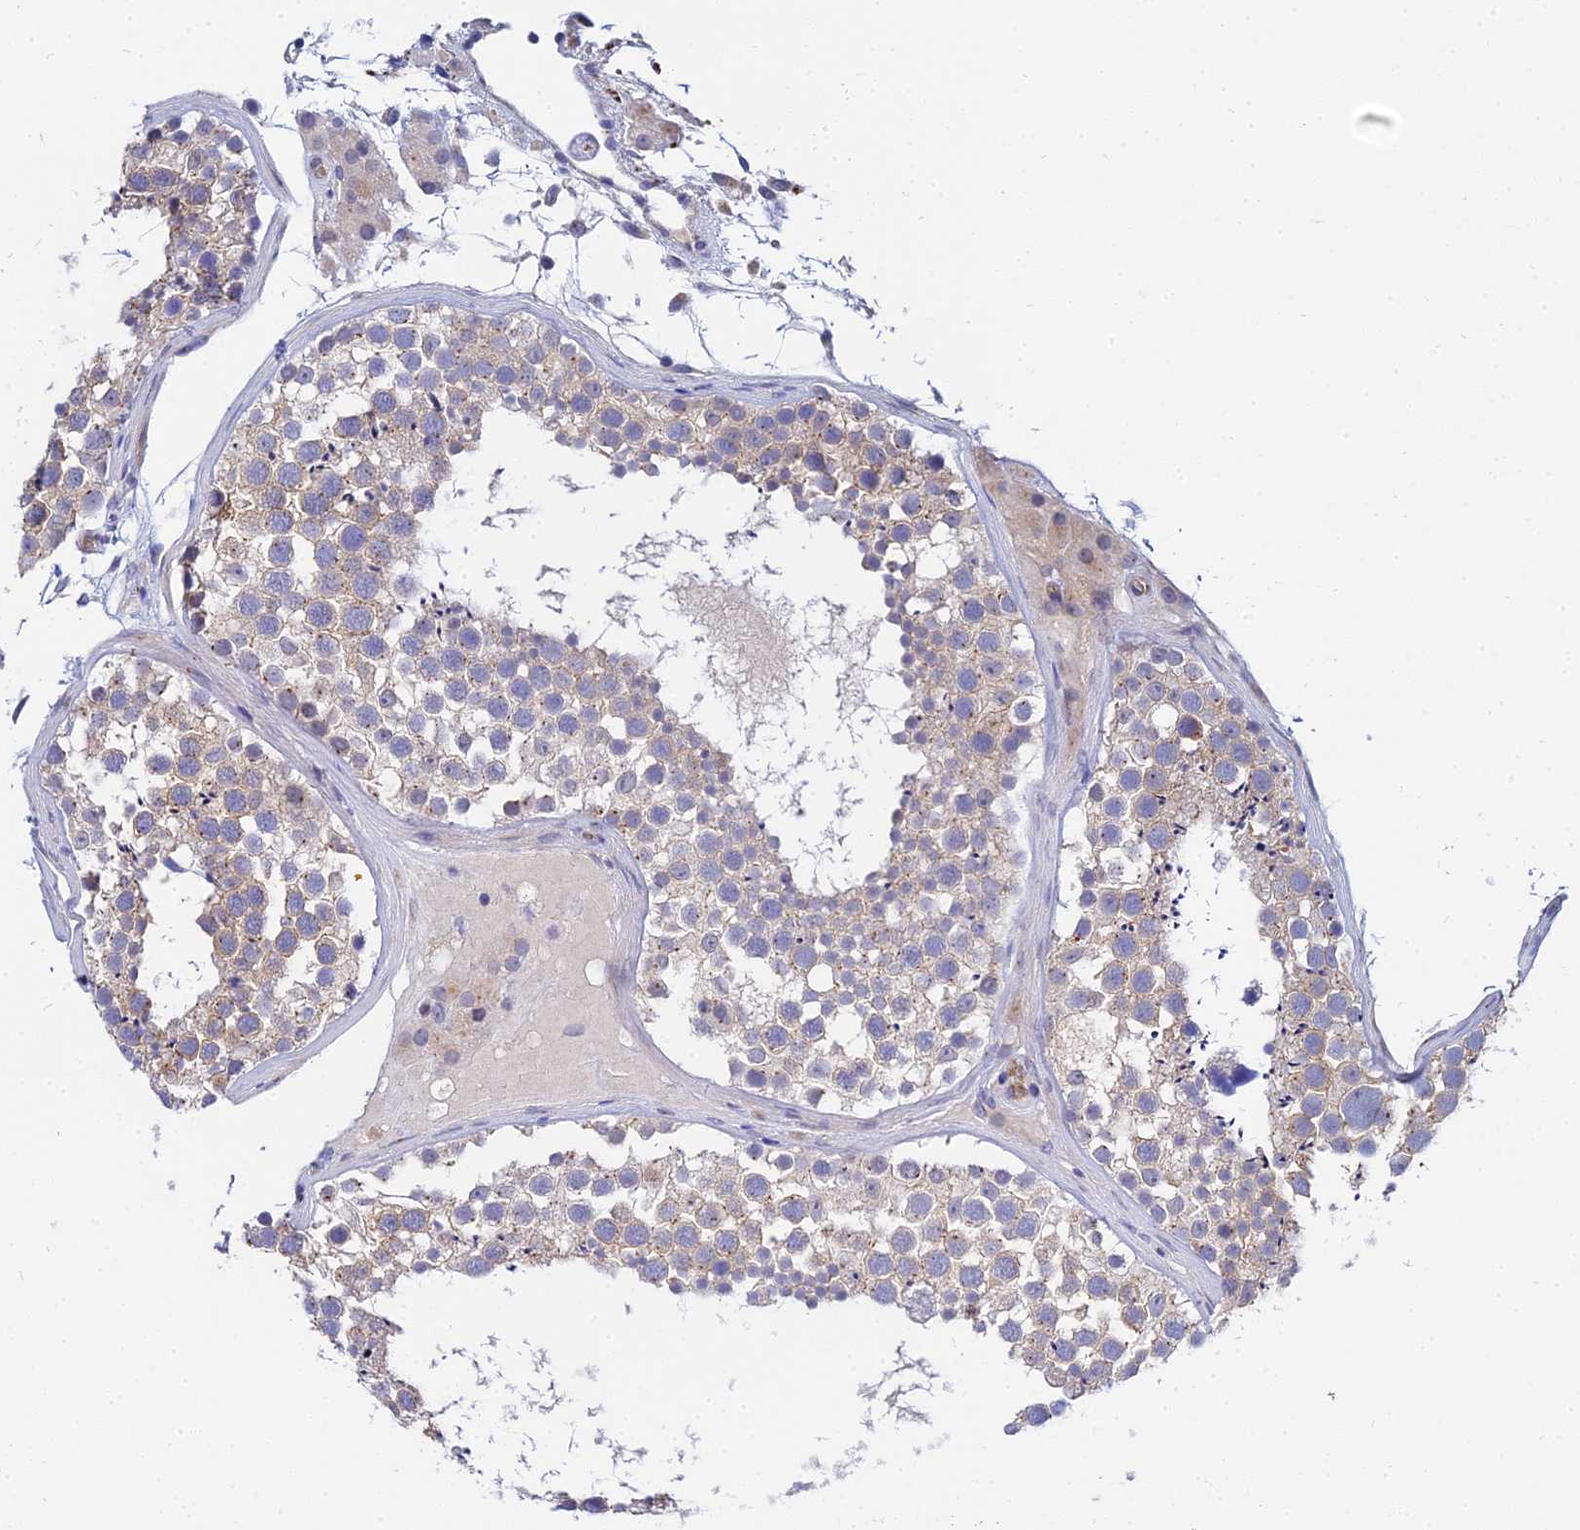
{"staining": {"intensity": "weak", "quantity": "<25%", "location": "cytoplasmic/membranous"}, "tissue": "testis", "cell_type": "Cells in seminiferous ducts", "image_type": "normal", "snomed": [{"axis": "morphology", "description": "Normal tissue, NOS"}, {"axis": "topography", "description": "Testis"}], "caption": "An immunohistochemistry (IHC) micrograph of benign testis is shown. There is no staining in cells in seminiferous ducts of testis.", "gene": "APOBEC3H", "patient": {"sex": "male", "age": 46}}